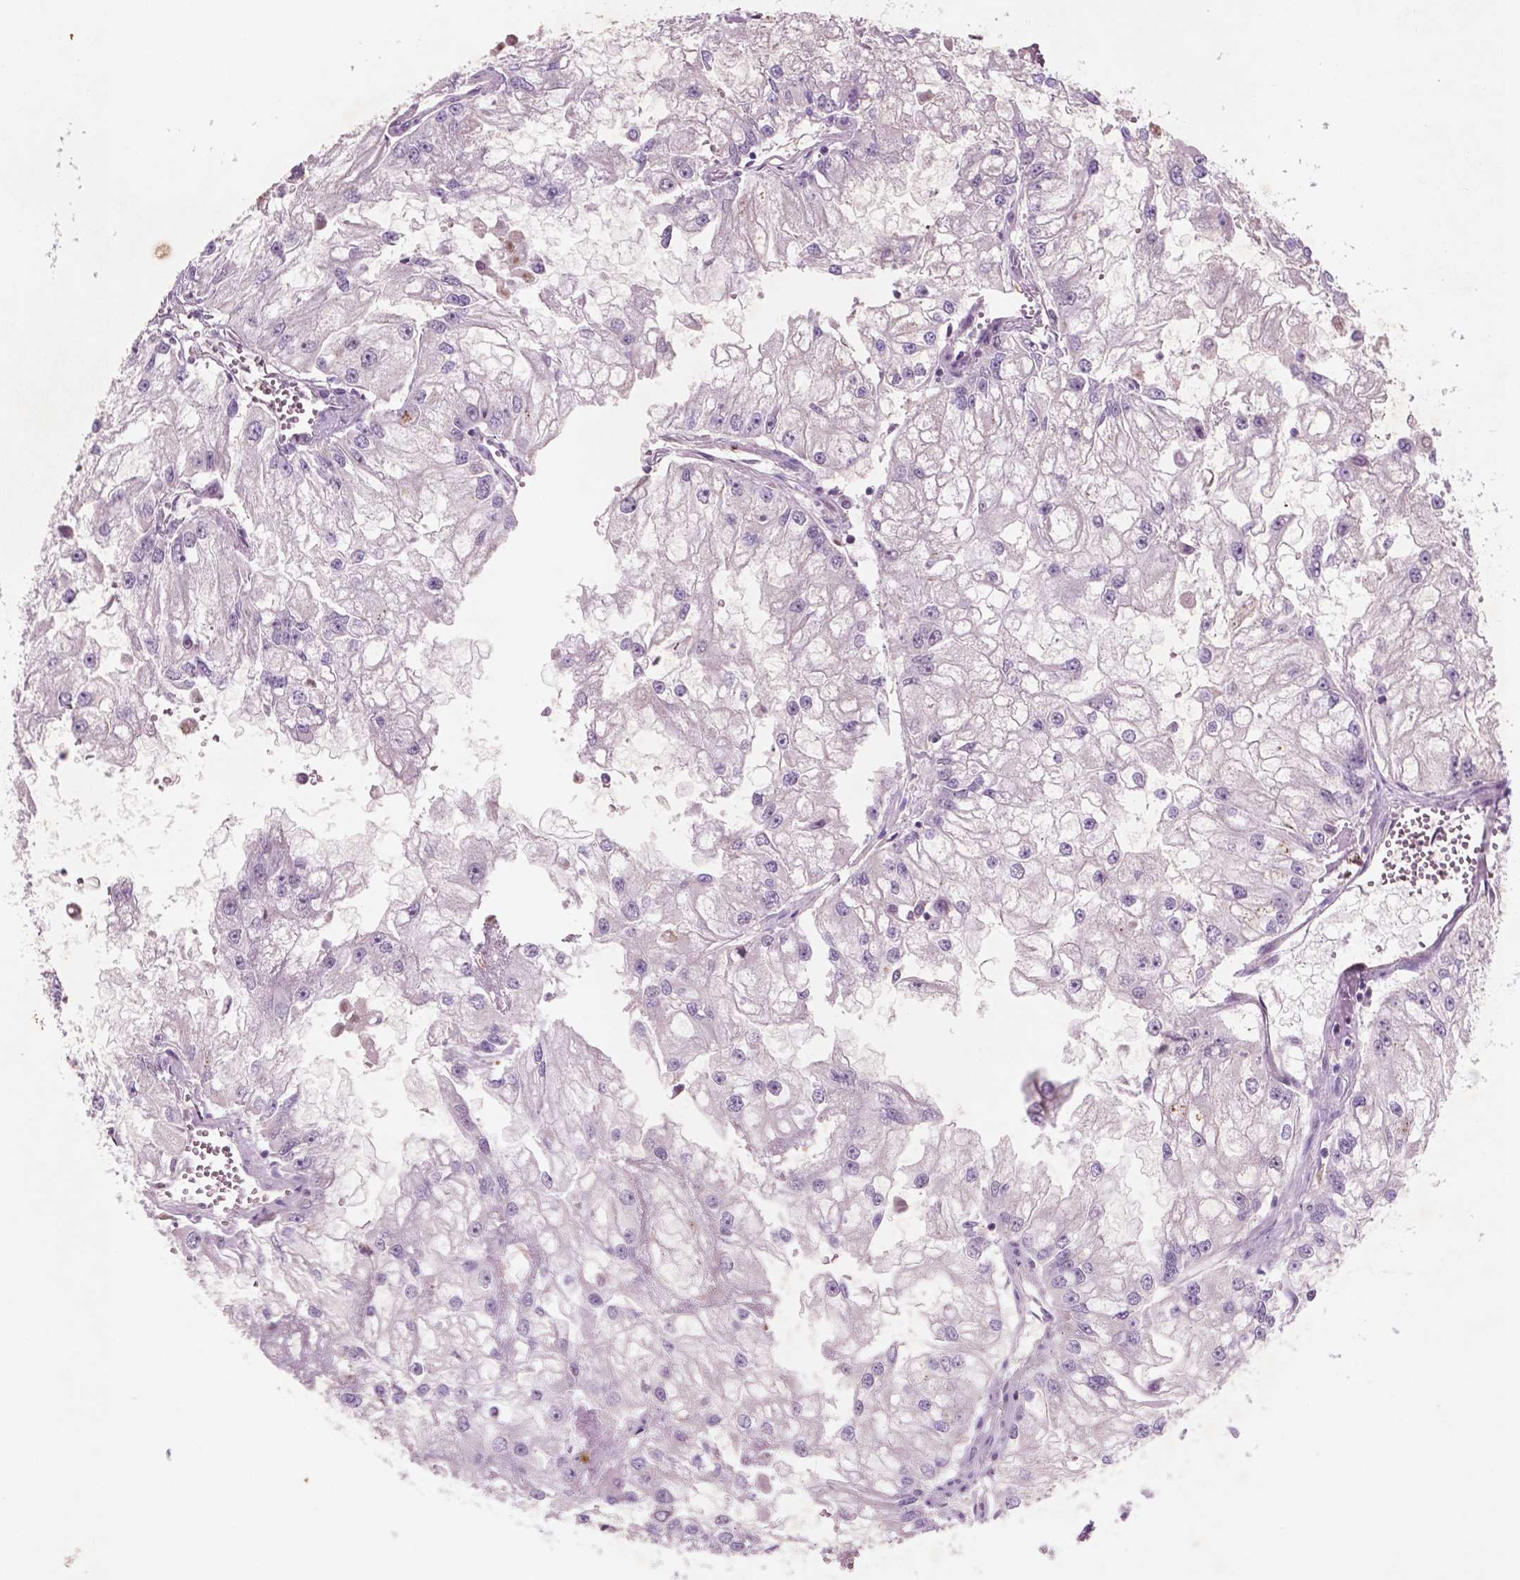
{"staining": {"intensity": "moderate", "quantity": "25%-75%", "location": "nuclear"}, "tissue": "renal cancer", "cell_type": "Tumor cells", "image_type": "cancer", "snomed": [{"axis": "morphology", "description": "Adenocarcinoma, NOS"}, {"axis": "topography", "description": "Kidney"}], "caption": "A photomicrograph of human renal cancer (adenocarcinoma) stained for a protein reveals moderate nuclear brown staining in tumor cells.", "gene": "CTR9", "patient": {"sex": "male", "age": 59}}